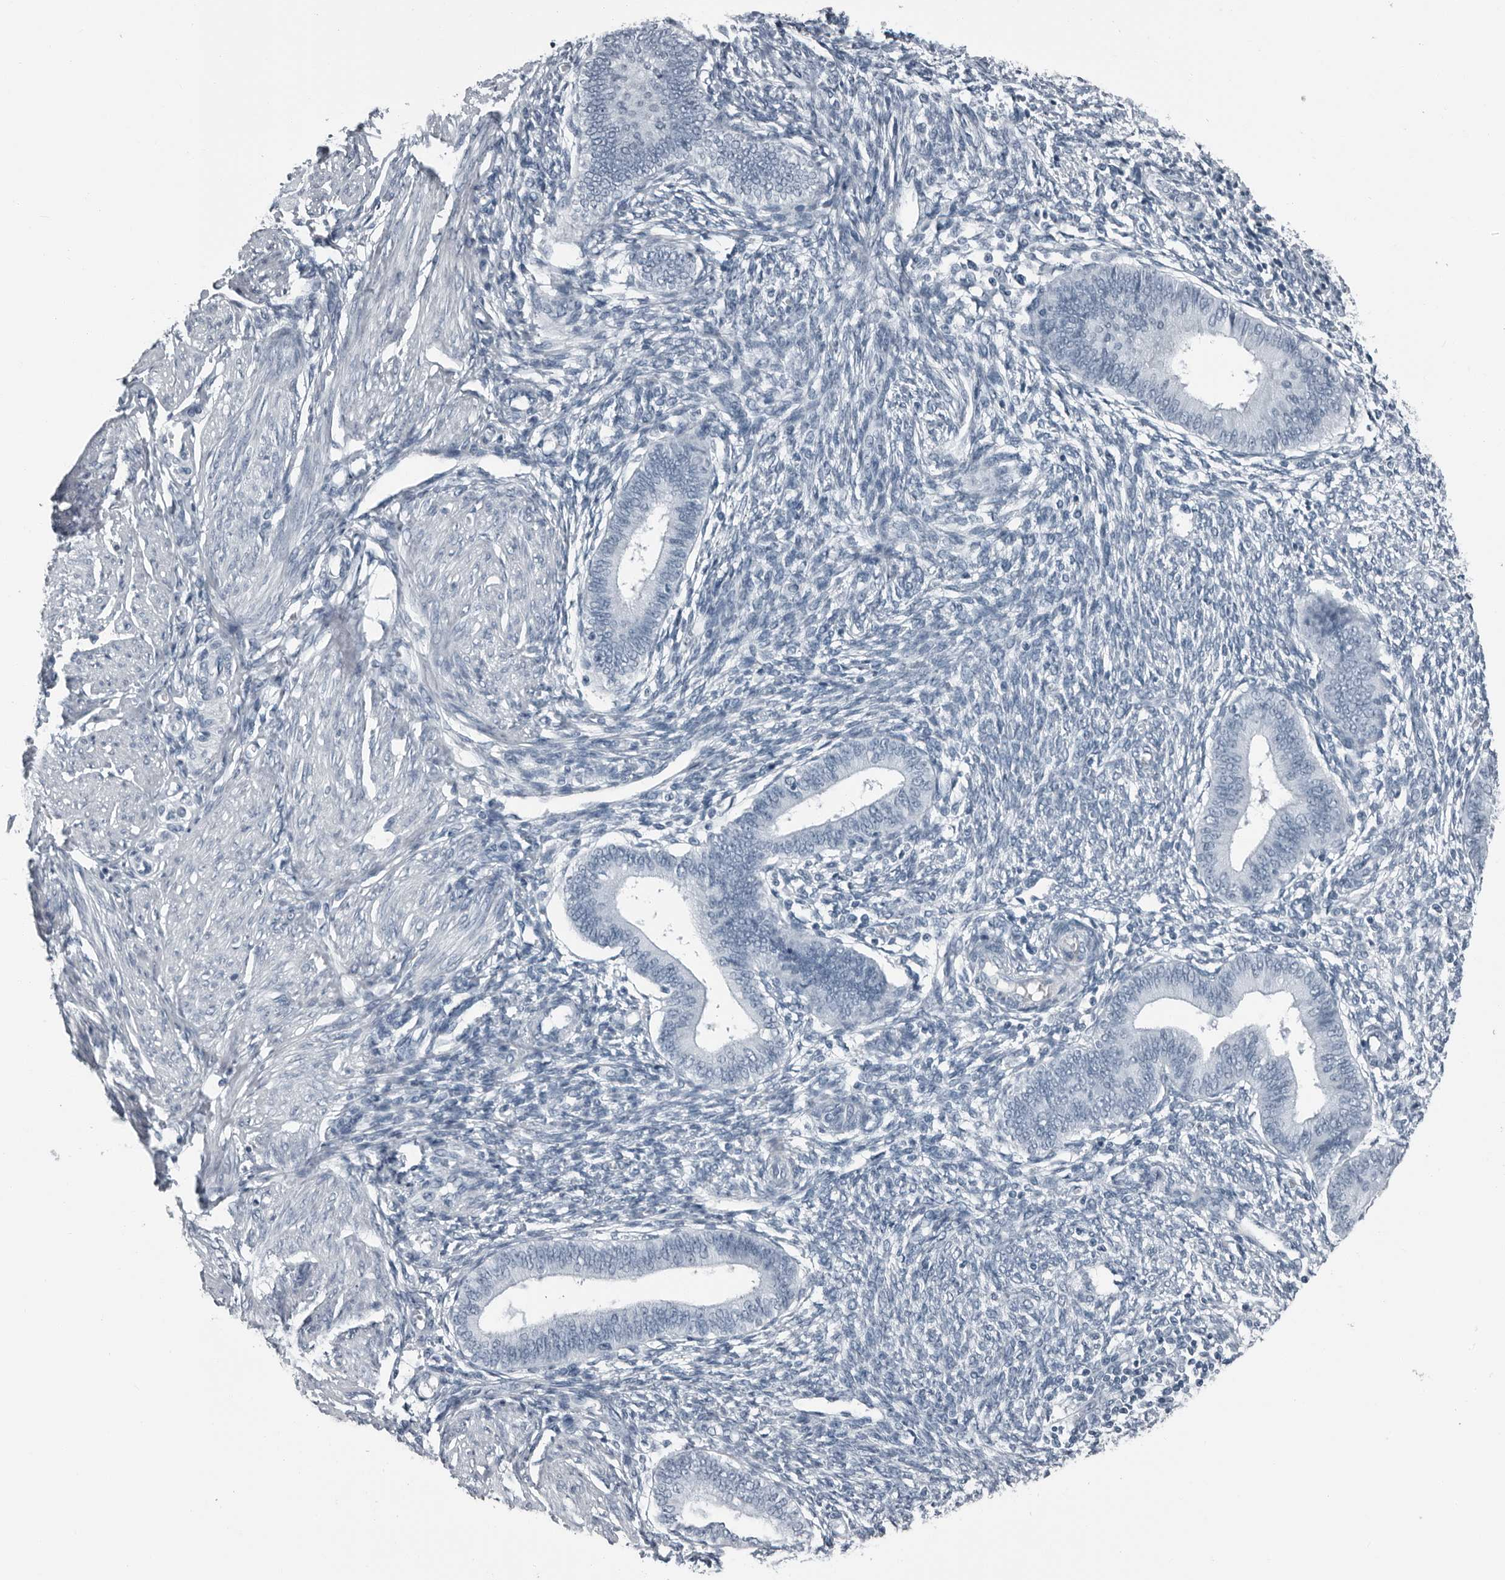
{"staining": {"intensity": "negative", "quantity": "none", "location": "none"}, "tissue": "endometrium", "cell_type": "Cells in endometrial stroma", "image_type": "normal", "snomed": [{"axis": "morphology", "description": "Normal tissue, NOS"}, {"axis": "topography", "description": "Endometrium"}], "caption": "This is a histopathology image of immunohistochemistry (IHC) staining of benign endometrium, which shows no positivity in cells in endometrial stroma. (Brightfield microscopy of DAB (3,3'-diaminobenzidine) immunohistochemistry at high magnification).", "gene": "PRSS1", "patient": {"sex": "female", "age": 46}}